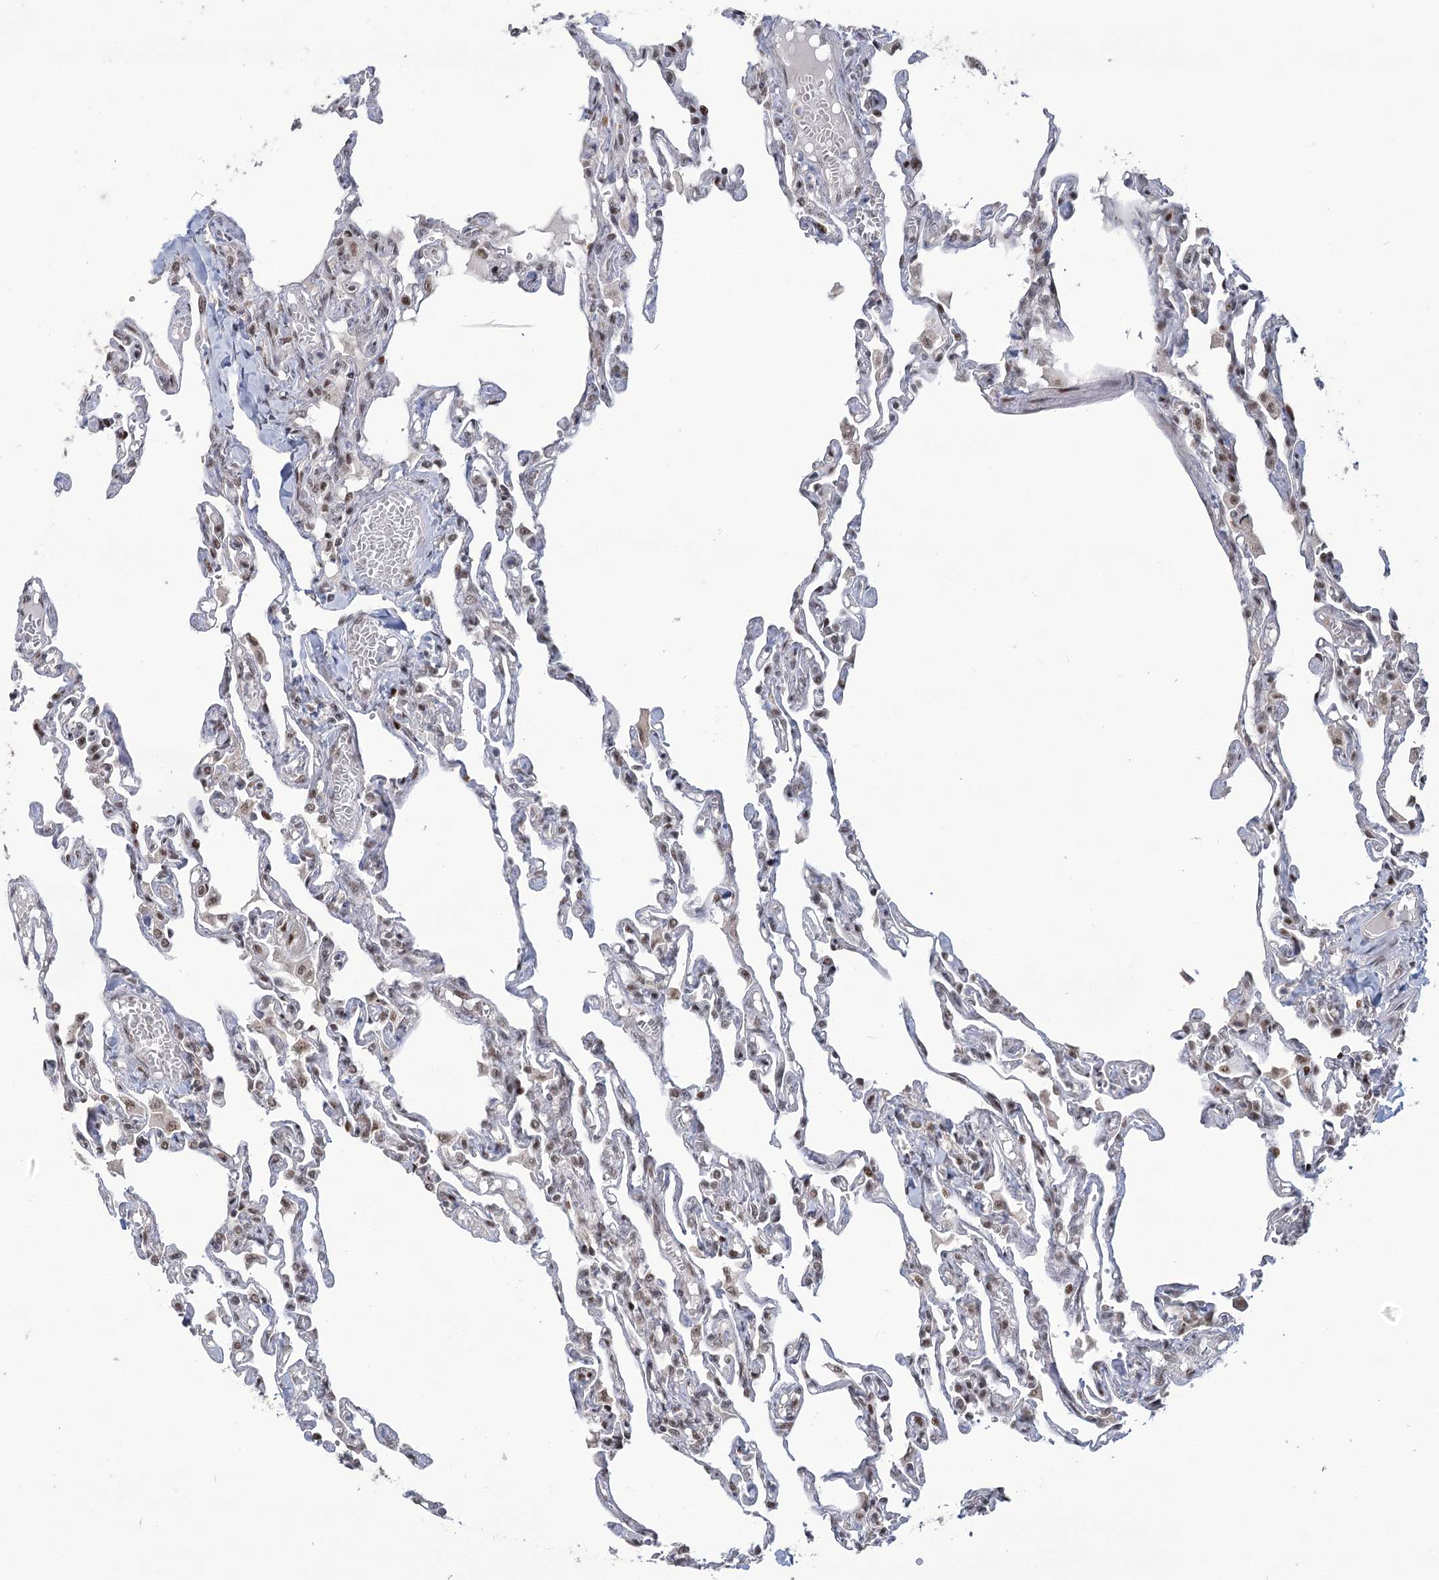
{"staining": {"intensity": "weak", "quantity": "25%-75%", "location": "nuclear"}, "tissue": "lung", "cell_type": "Alveolar cells", "image_type": "normal", "snomed": [{"axis": "morphology", "description": "Normal tissue, NOS"}, {"axis": "topography", "description": "Lung"}], "caption": "Brown immunohistochemical staining in benign lung shows weak nuclear positivity in about 25%-75% of alveolar cells. Immunohistochemistry stains the protein in brown and the nuclei are stained blue.", "gene": "WBP1L", "patient": {"sex": "male", "age": 21}}